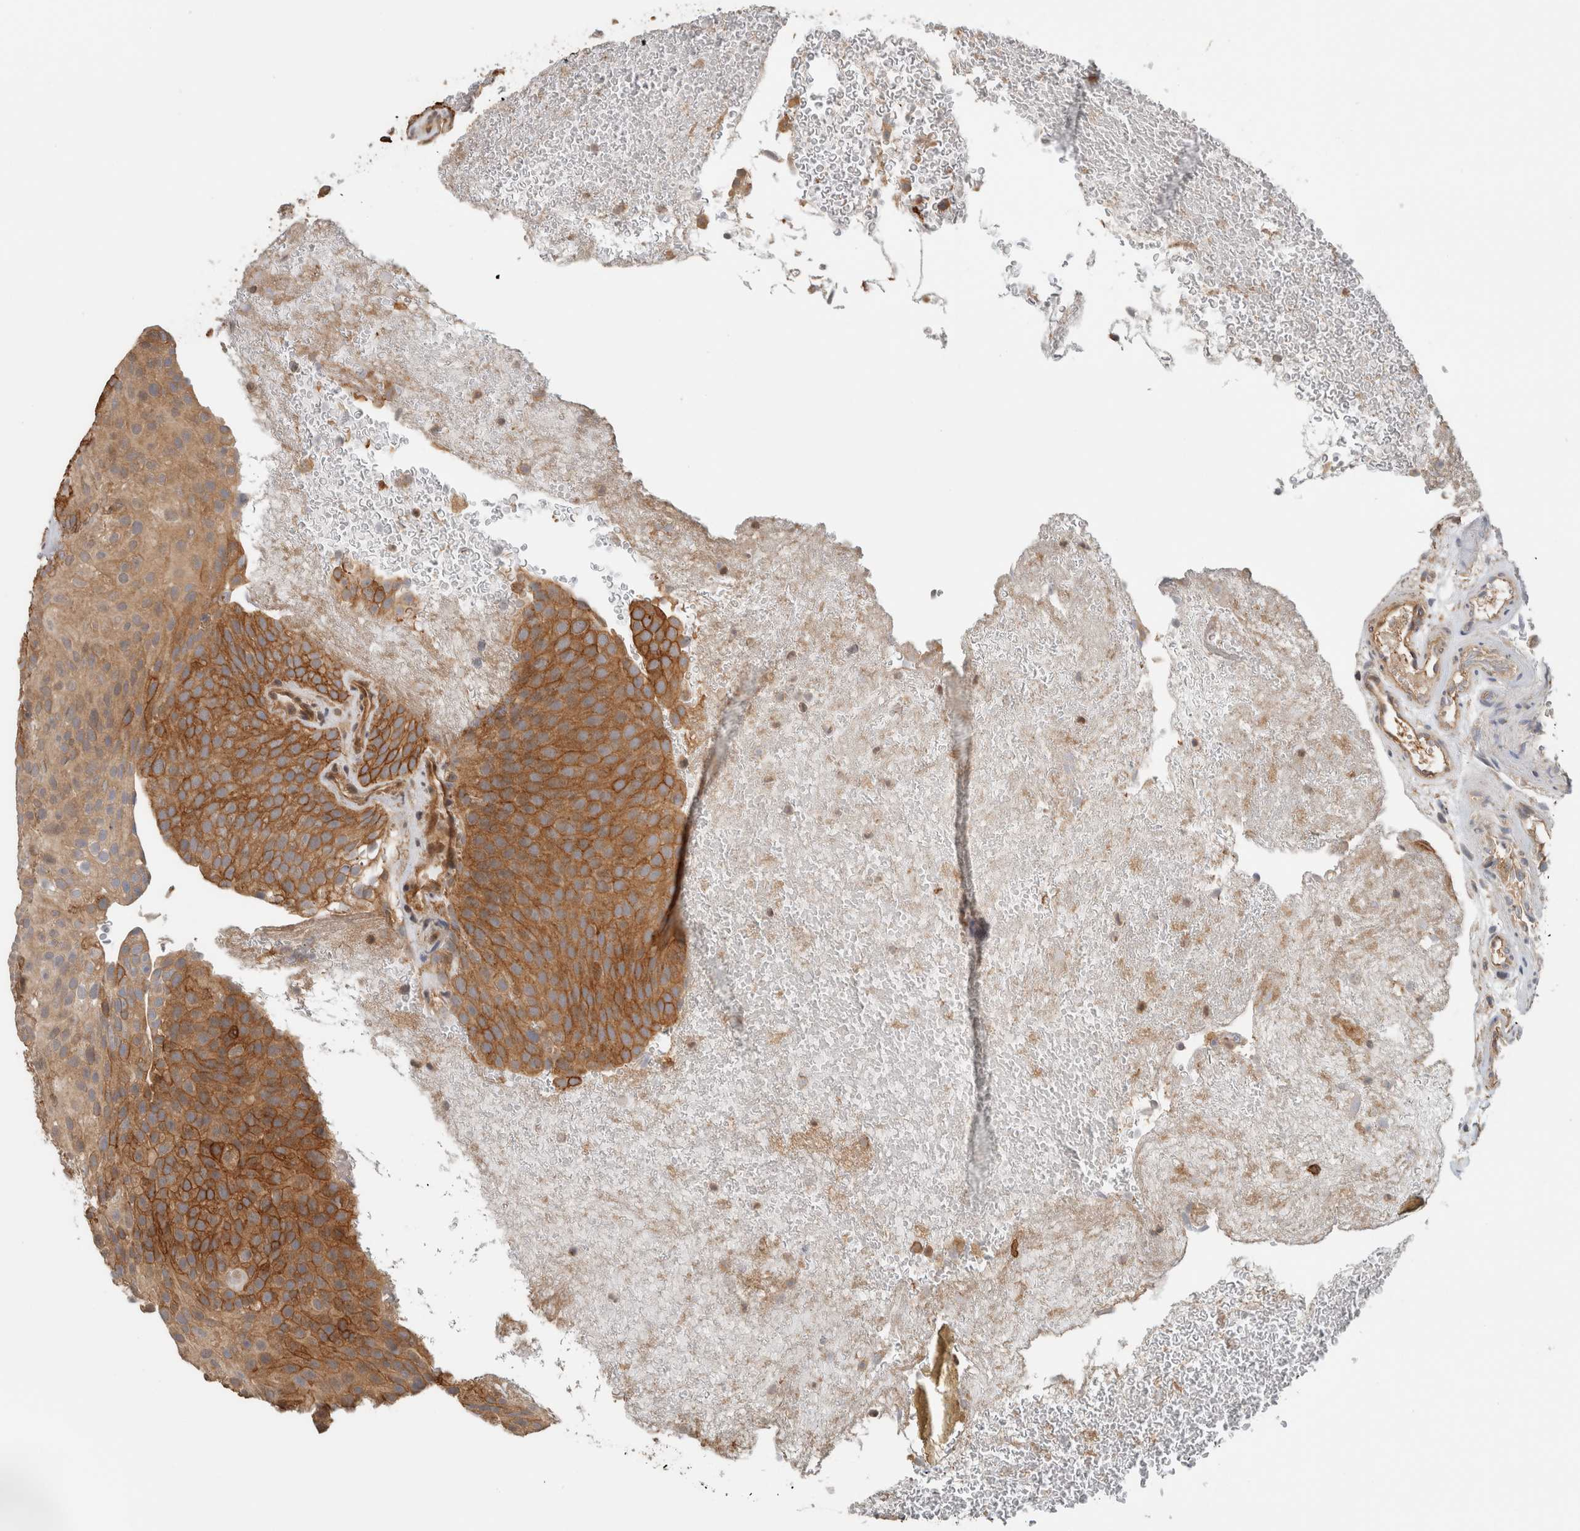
{"staining": {"intensity": "moderate", "quantity": ">75%", "location": "cytoplasmic/membranous"}, "tissue": "urothelial cancer", "cell_type": "Tumor cells", "image_type": "cancer", "snomed": [{"axis": "morphology", "description": "Urothelial carcinoma, Low grade"}, {"axis": "topography", "description": "Urinary bladder"}], "caption": "A brown stain highlights moderate cytoplasmic/membranous positivity of a protein in human low-grade urothelial carcinoma tumor cells.", "gene": "PFDN4", "patient": {"sex": "male", "age": 78}}